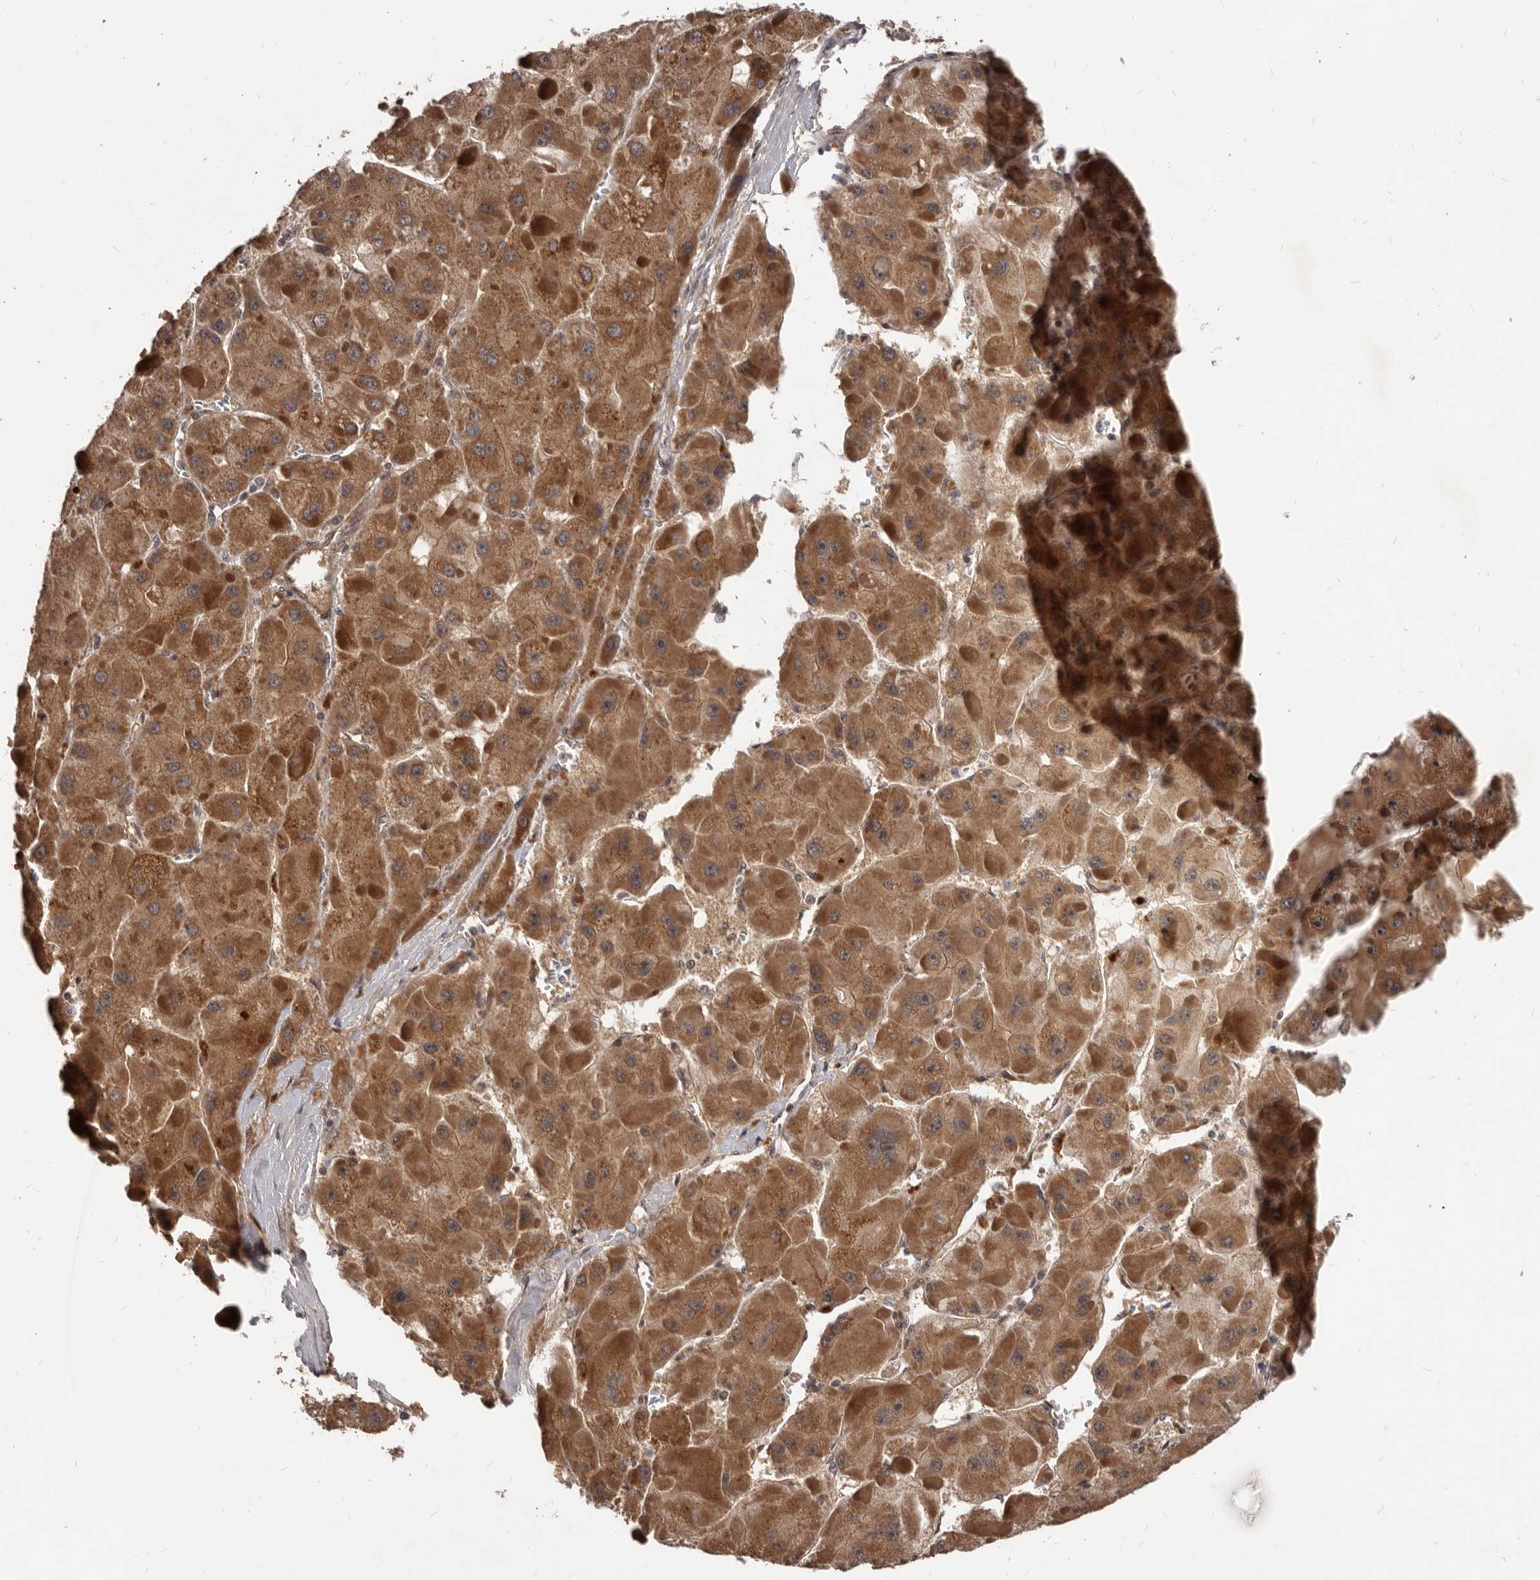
{"staining": {"intensity": "moderate", "quantity": ">75%", "location": "cytoplasmic/membranous"}, "tissue": "liver cancer", "cell_type": "Tumor cells", "image_type": "cancer", "snomed": [{"axis": "morphology", "description": "Carcinoma, Hepatocellular, NOS"}, {"axis": "topography", "description": "Liver"}], "caption": "Liver cancer (hepatocellular carcinoma) stained for a protein displays moderate cytoplasmic/membranous positivity in tumor cells.", "gene": "GABPB2", "patient": {"sex": "female", "age": 73}}